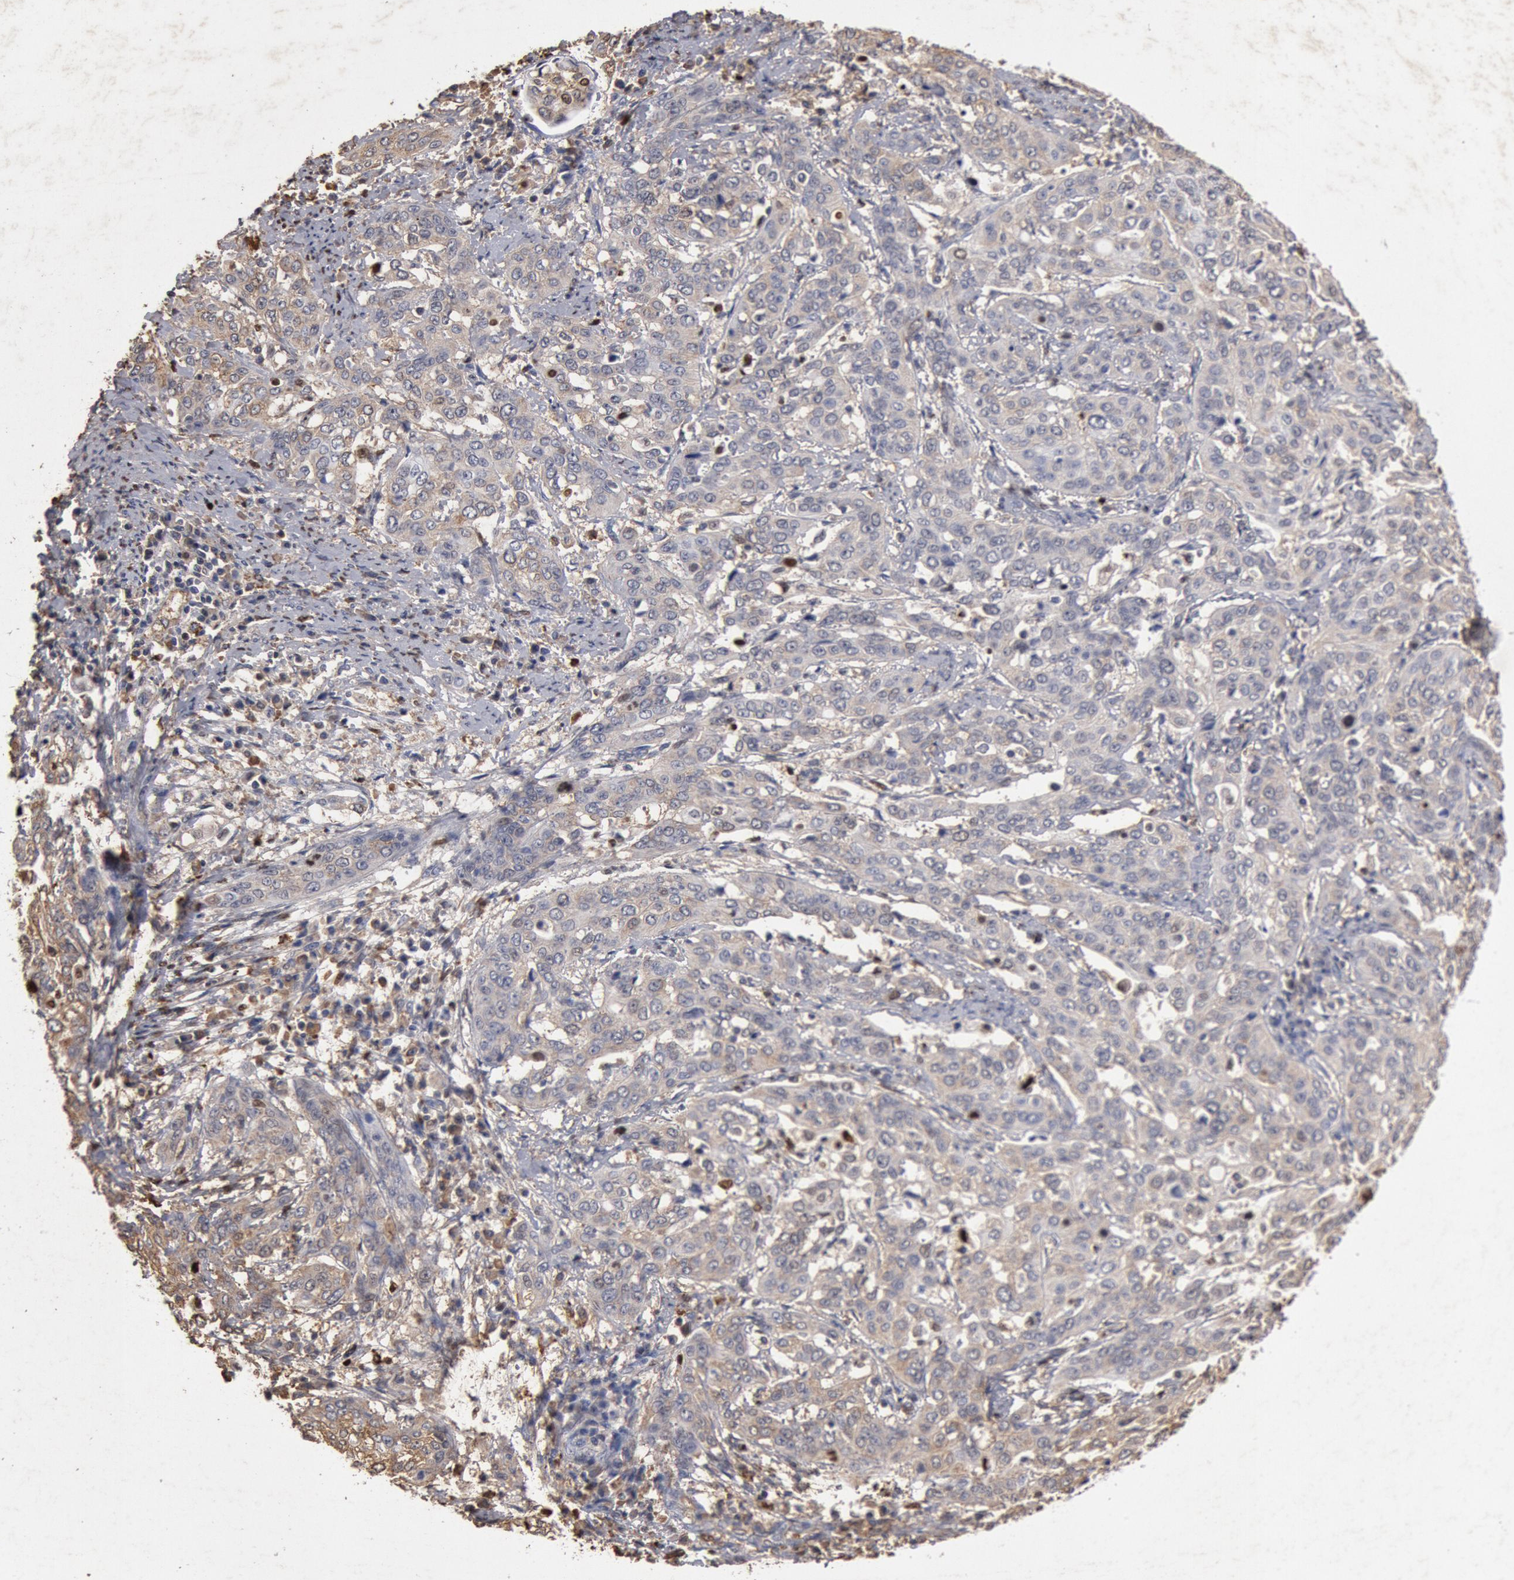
{"staining": {"intensity": "moderate", "quantity": ">75%", "location": "cytoplasmic/membranous,nuclear"}, "tissue": "cervical cancer", "cell_type": "Tumor cells", "image_type": "cancer", "snomed": [{"axis": "morphology", "description": "Squamous cell carcinoma, NOS"}, {"axis": "topography", "description": "Cervix"}], "caption": "Brown immunohistochemical staining in squamous cell carcinoma (cervical) displays moderate cytoplasmic/membranous and nuclear expression in about >75% of tumor cells.", "gene": "FOXA2", "patient": {"sex": "female", "age": 41}}